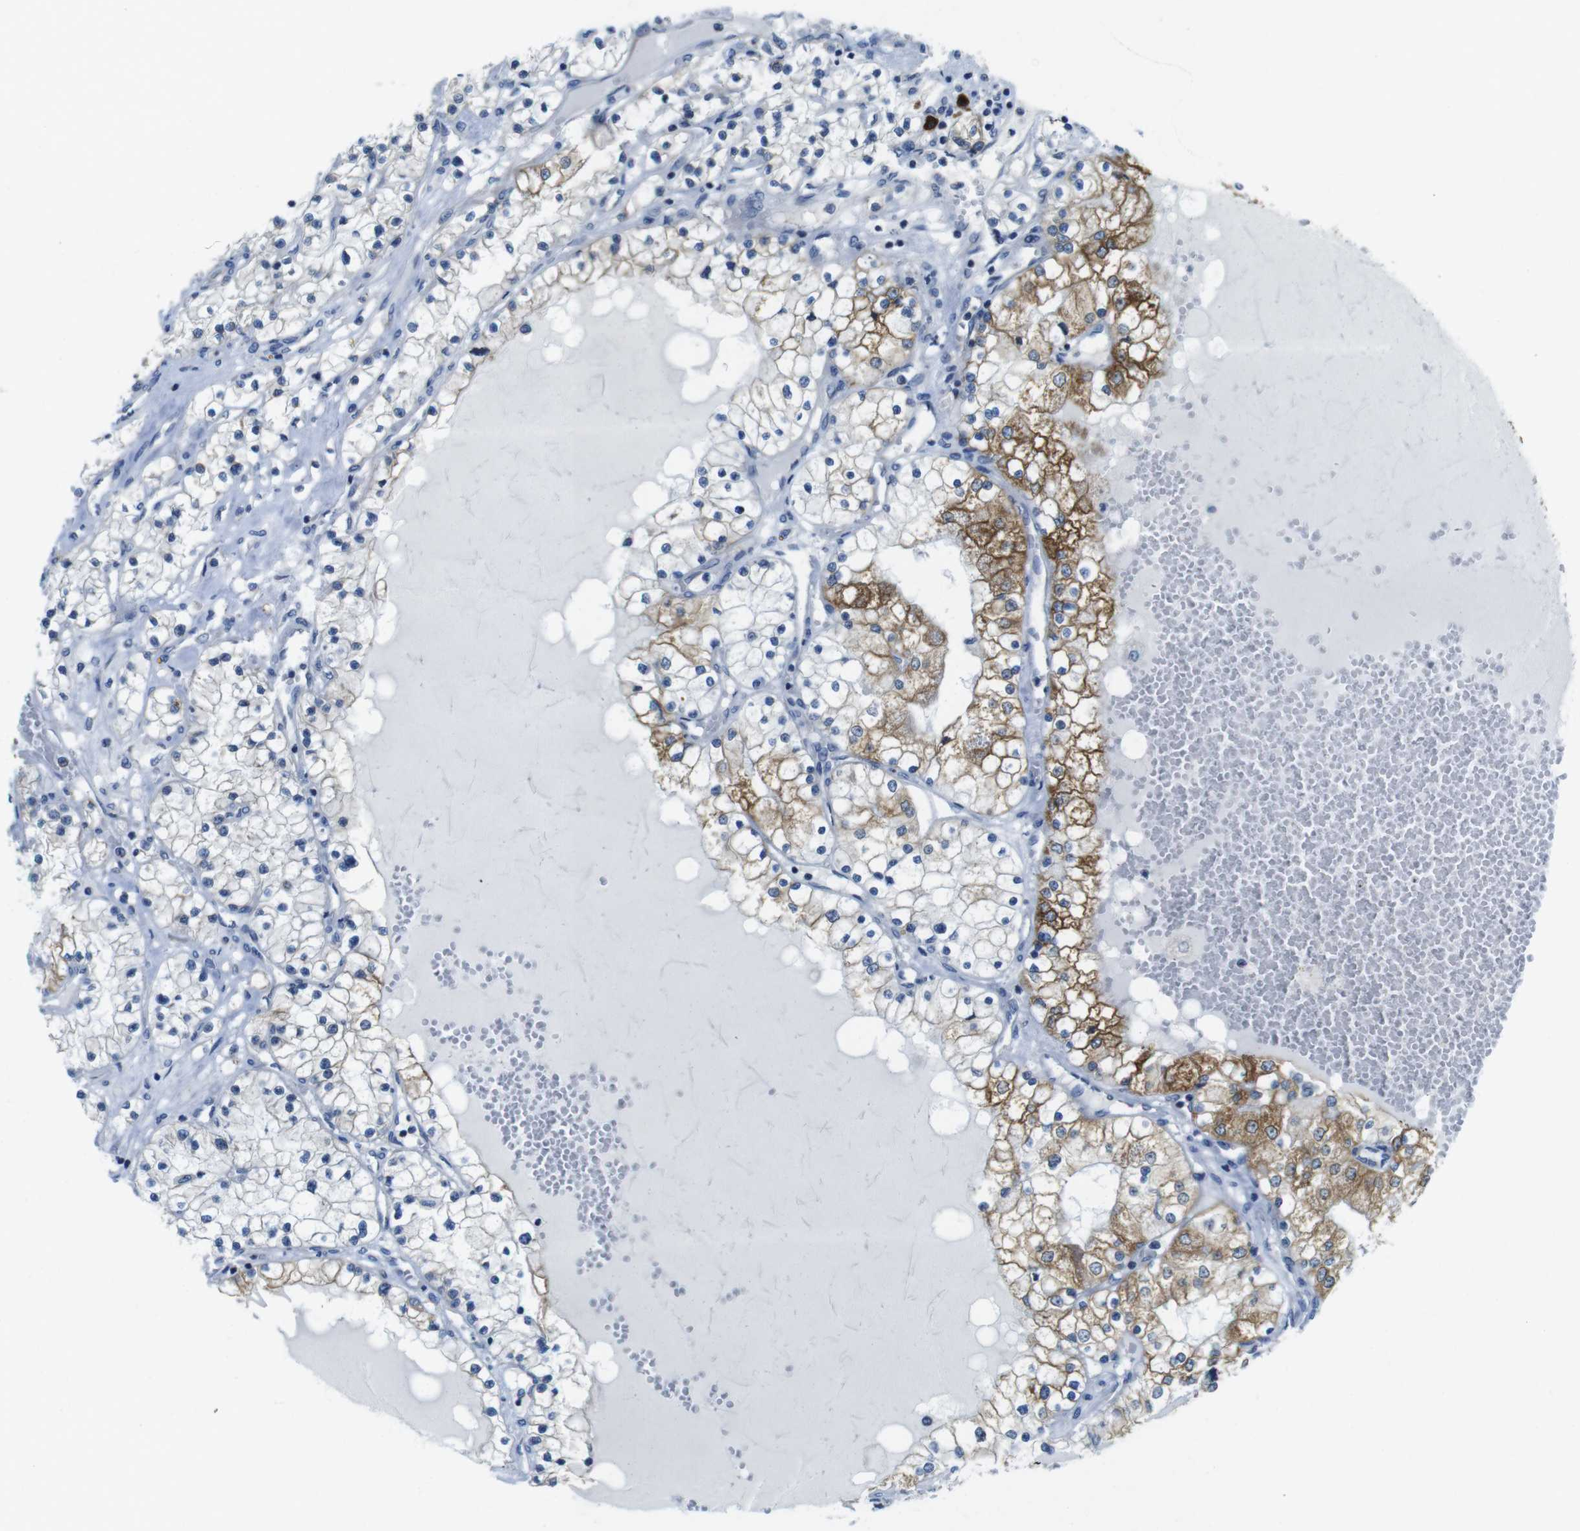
{"staining": {"intensity": "moderate", "quantity": "25%-75%", "location": "cytoplasmic/membranous"}, "tissue": "renal cancer", "cell_type": "Tumor cells", "image_type": "cancer", "snomed": [{"axis": "morphology", "description": "Adenocarcinoma, NOS"}, {"axis": "topography", "description": "Kidney"}], "caption": "IHC staining of renal adenocarcinoma, which displays medium levels of moderate cytoplasmic/membranous positivity in approximately 25%-75% of tumor cells indicating moderate cytoplasmic/membranous protein positivity. The staining was performed using DAB (3,3'-diaminobenzidine) (brown) for protein detection and nuclei were counterstained in hematoxylin (blue).", "gene": "CLPTM1L", "patient": {"sex": "male", "age": 68}}